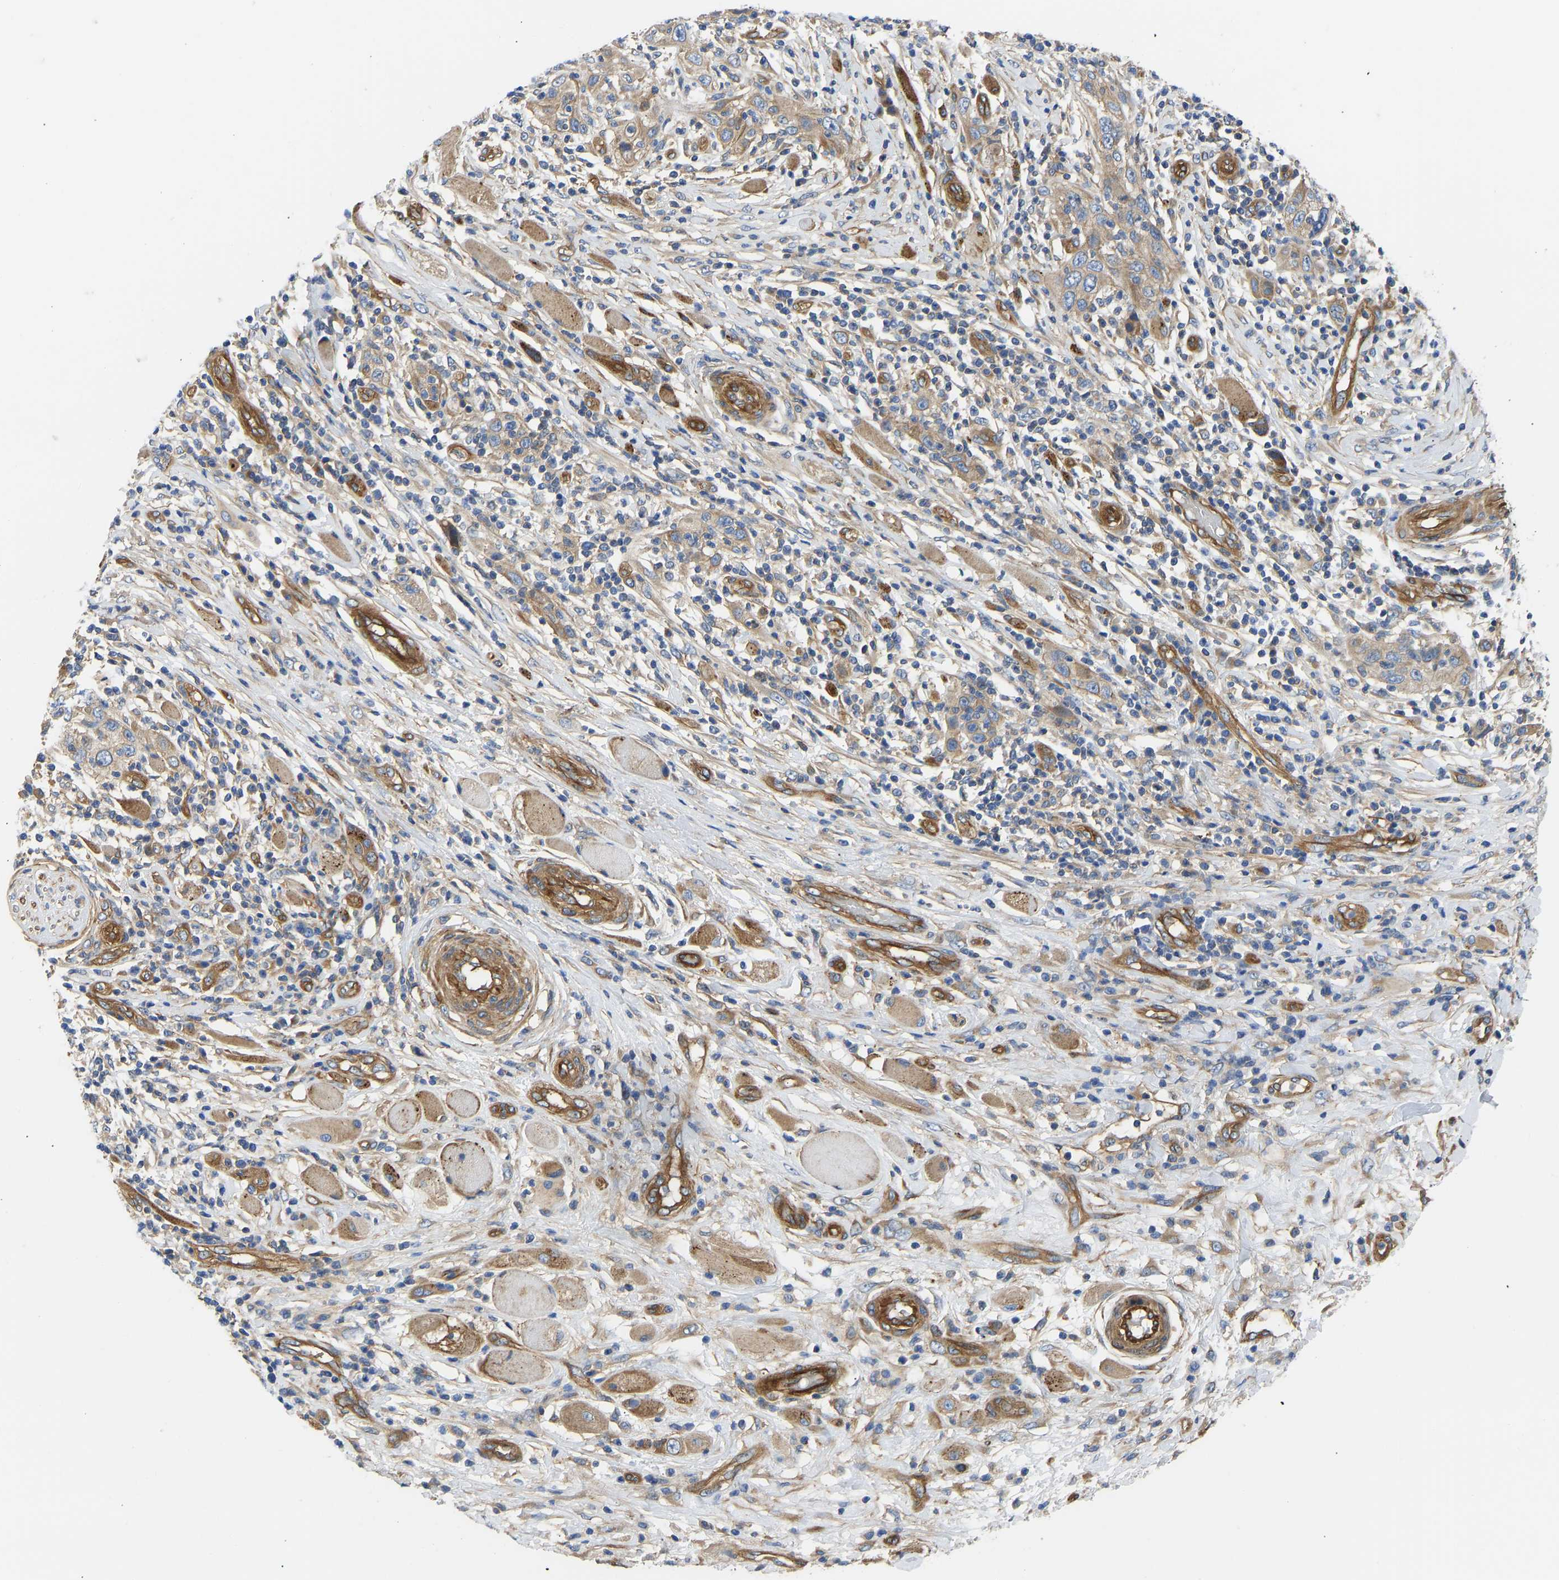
{"staining": {"intensity": "moderate", "quantity": ">75%", "location": "cytoplasmic/membranous"}, "tissue": "skin cancer", "cell_type": "Tumor cells", "image_type": "cancer", "snomed": [{"axis": "morphology", "description": "Squamous cell carcinoma, NOS"}, {"axis": "topography", "description": "Skin"}], "caption": "Squamous cell carcinoma (skin) stained with DAB (3,3'-diaminobenzidine) immunohistochemistry exhibits medium levels of moderate cytoplasmic/membranous expression in approximately >75% of tumor cells.", "gene": "MYO1C", "patient": {"sex": "female", "age": 88}}